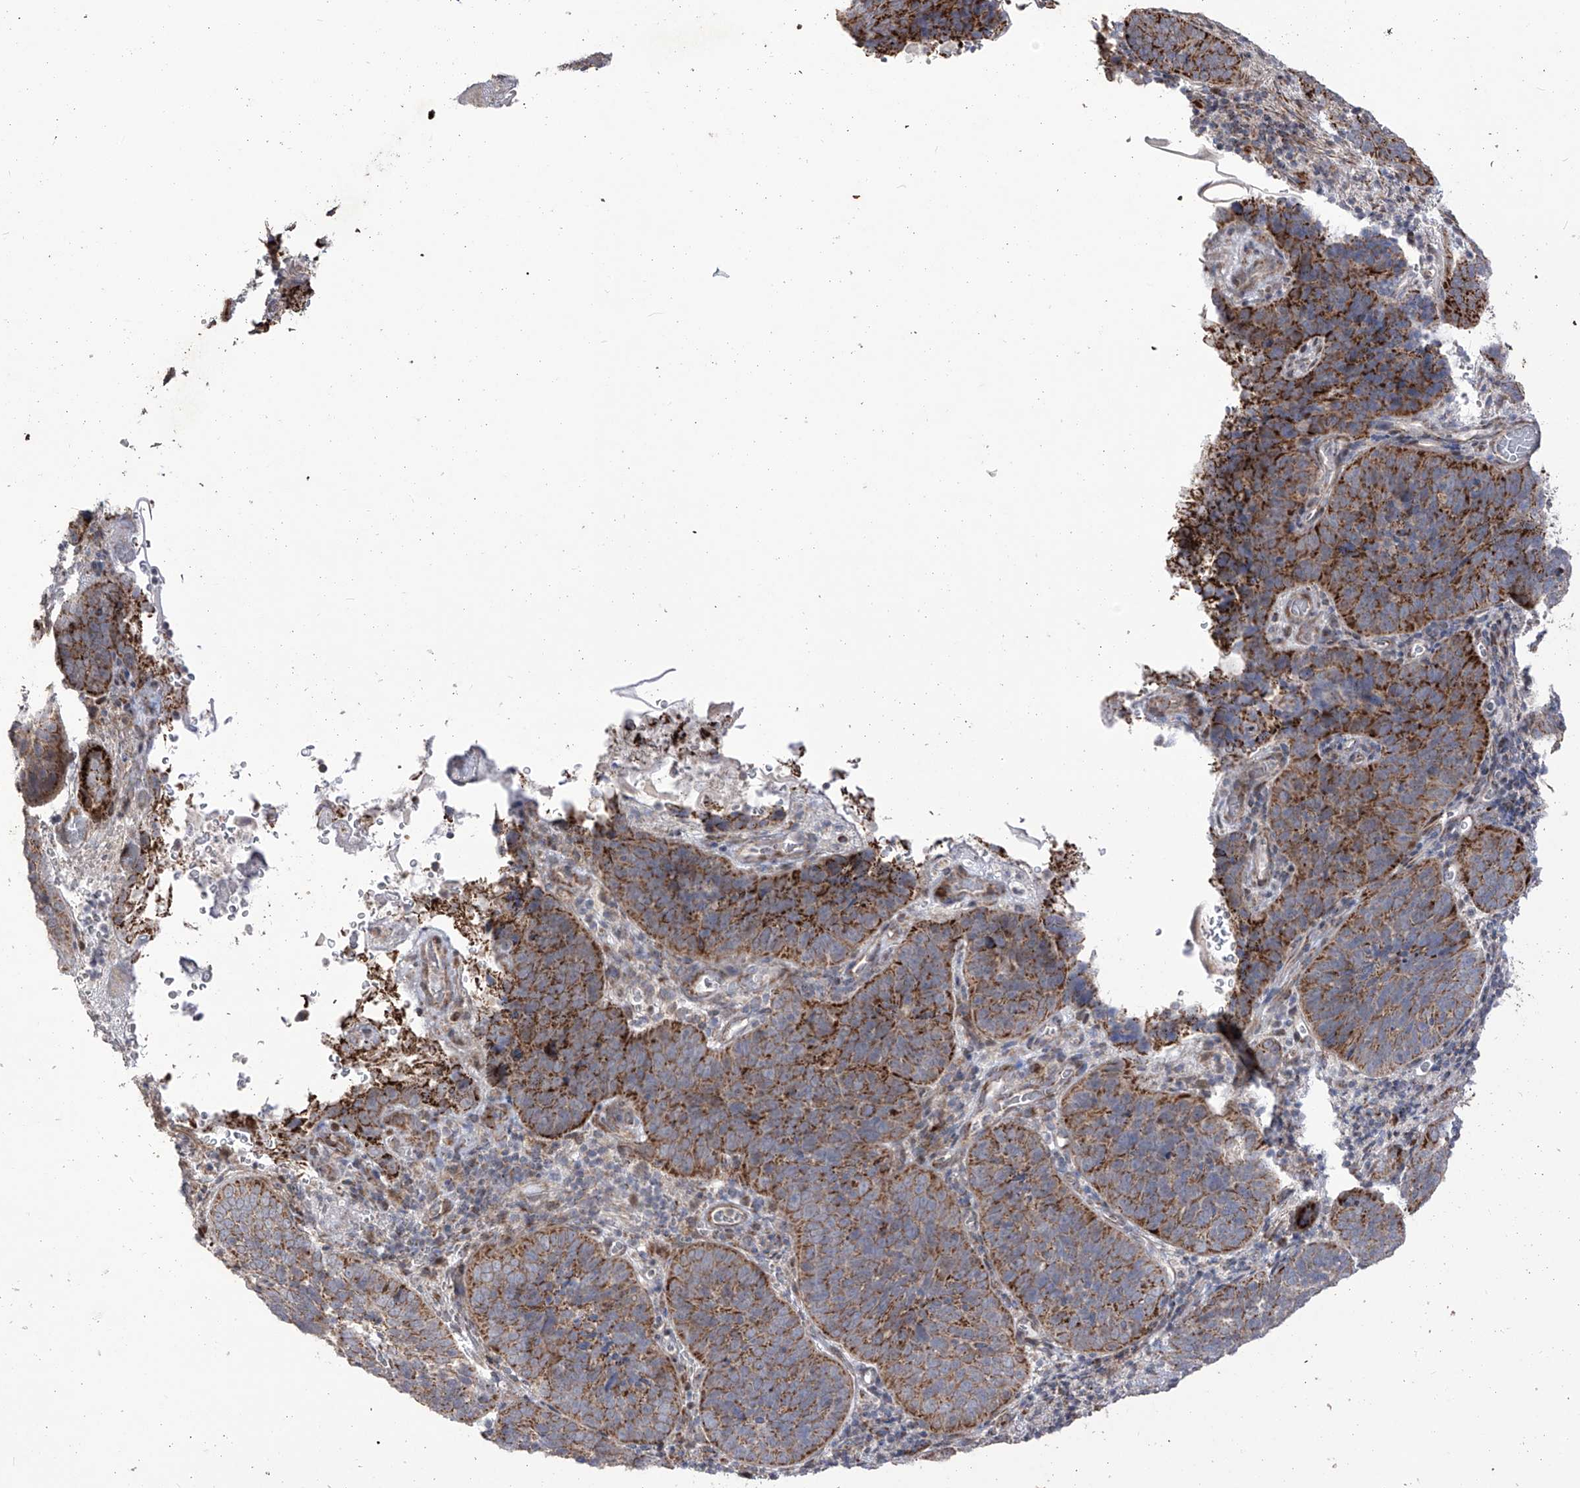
{"staining": {"intensity": "moderate", "quantity": ">75%", "location": "cytoplasmic/membranous"}, "tissue": "cervical cancer", "cell_type": "Tumor cells", "image_type": "cancer", "snomed": [{"axis": "morphology", "description": "Squamous cell carcinoma, NOS"}, {"axis": "topography", "description": "Cervix"}], "caption": "Cervical cancer (squamous cell carcinoma) stained with DAB immunohistochemistry exhibits medium levels of moderate cytoplasmic/membranous expression in about >75% of tumor cells.", "gene": "YKT6", "patient": {"sex": "female", "age": 60}}